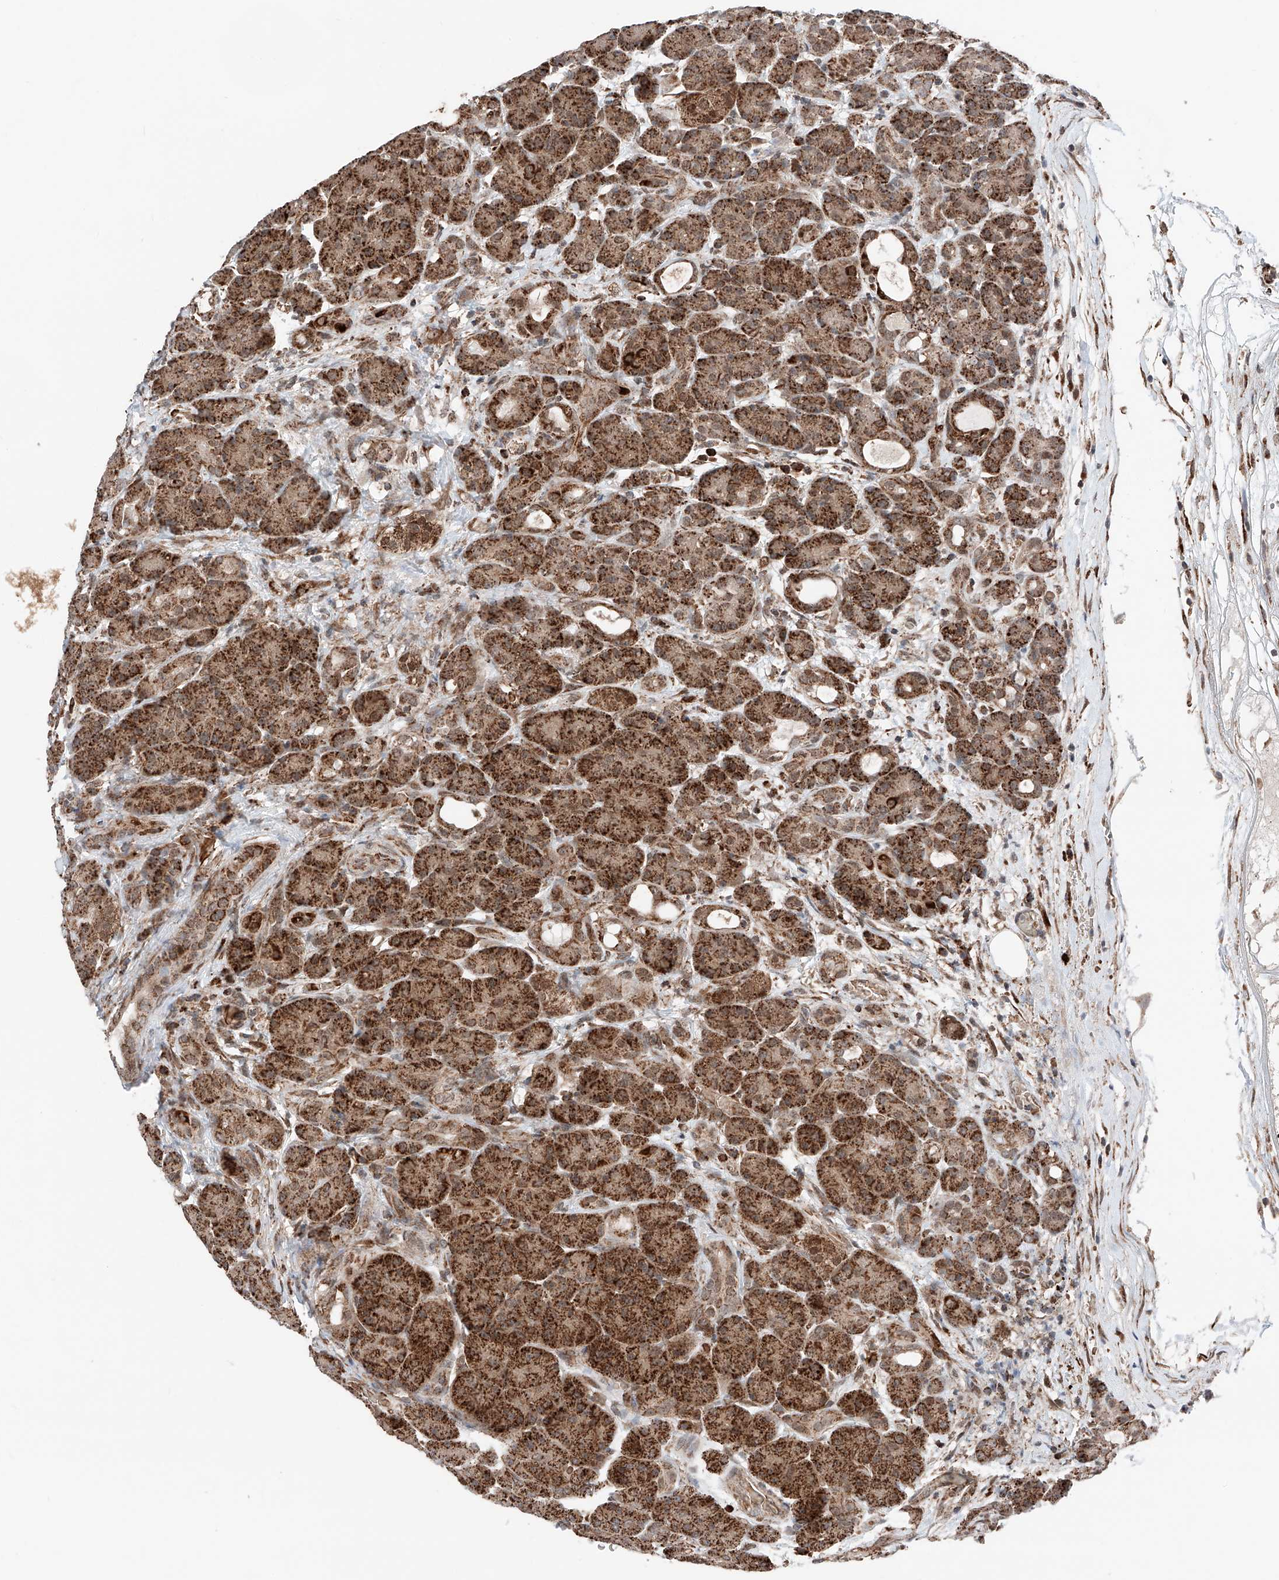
{"staining": {"intensity": "strong", "quantity": ">75%", "location": "cytoplasmic/membranous"}, "tissue": "pancreas", "cell_type": "Exocrine glandular cells", "image_type": "normal", "snomed": [{"axis": "morphology", "description": "Normal tissue, NOS"}, {"axis": "topography", "description": "Pancreas"}], "caption": "Pancreas stained with DAB immunohistochemistry demonstrates high levels of strong cytoplasmic/membranous expression in approximately >75% of exocrine glandular cells.", "gene": "ZSCAN29", "patient": {"sex": "male", "age": 63}}